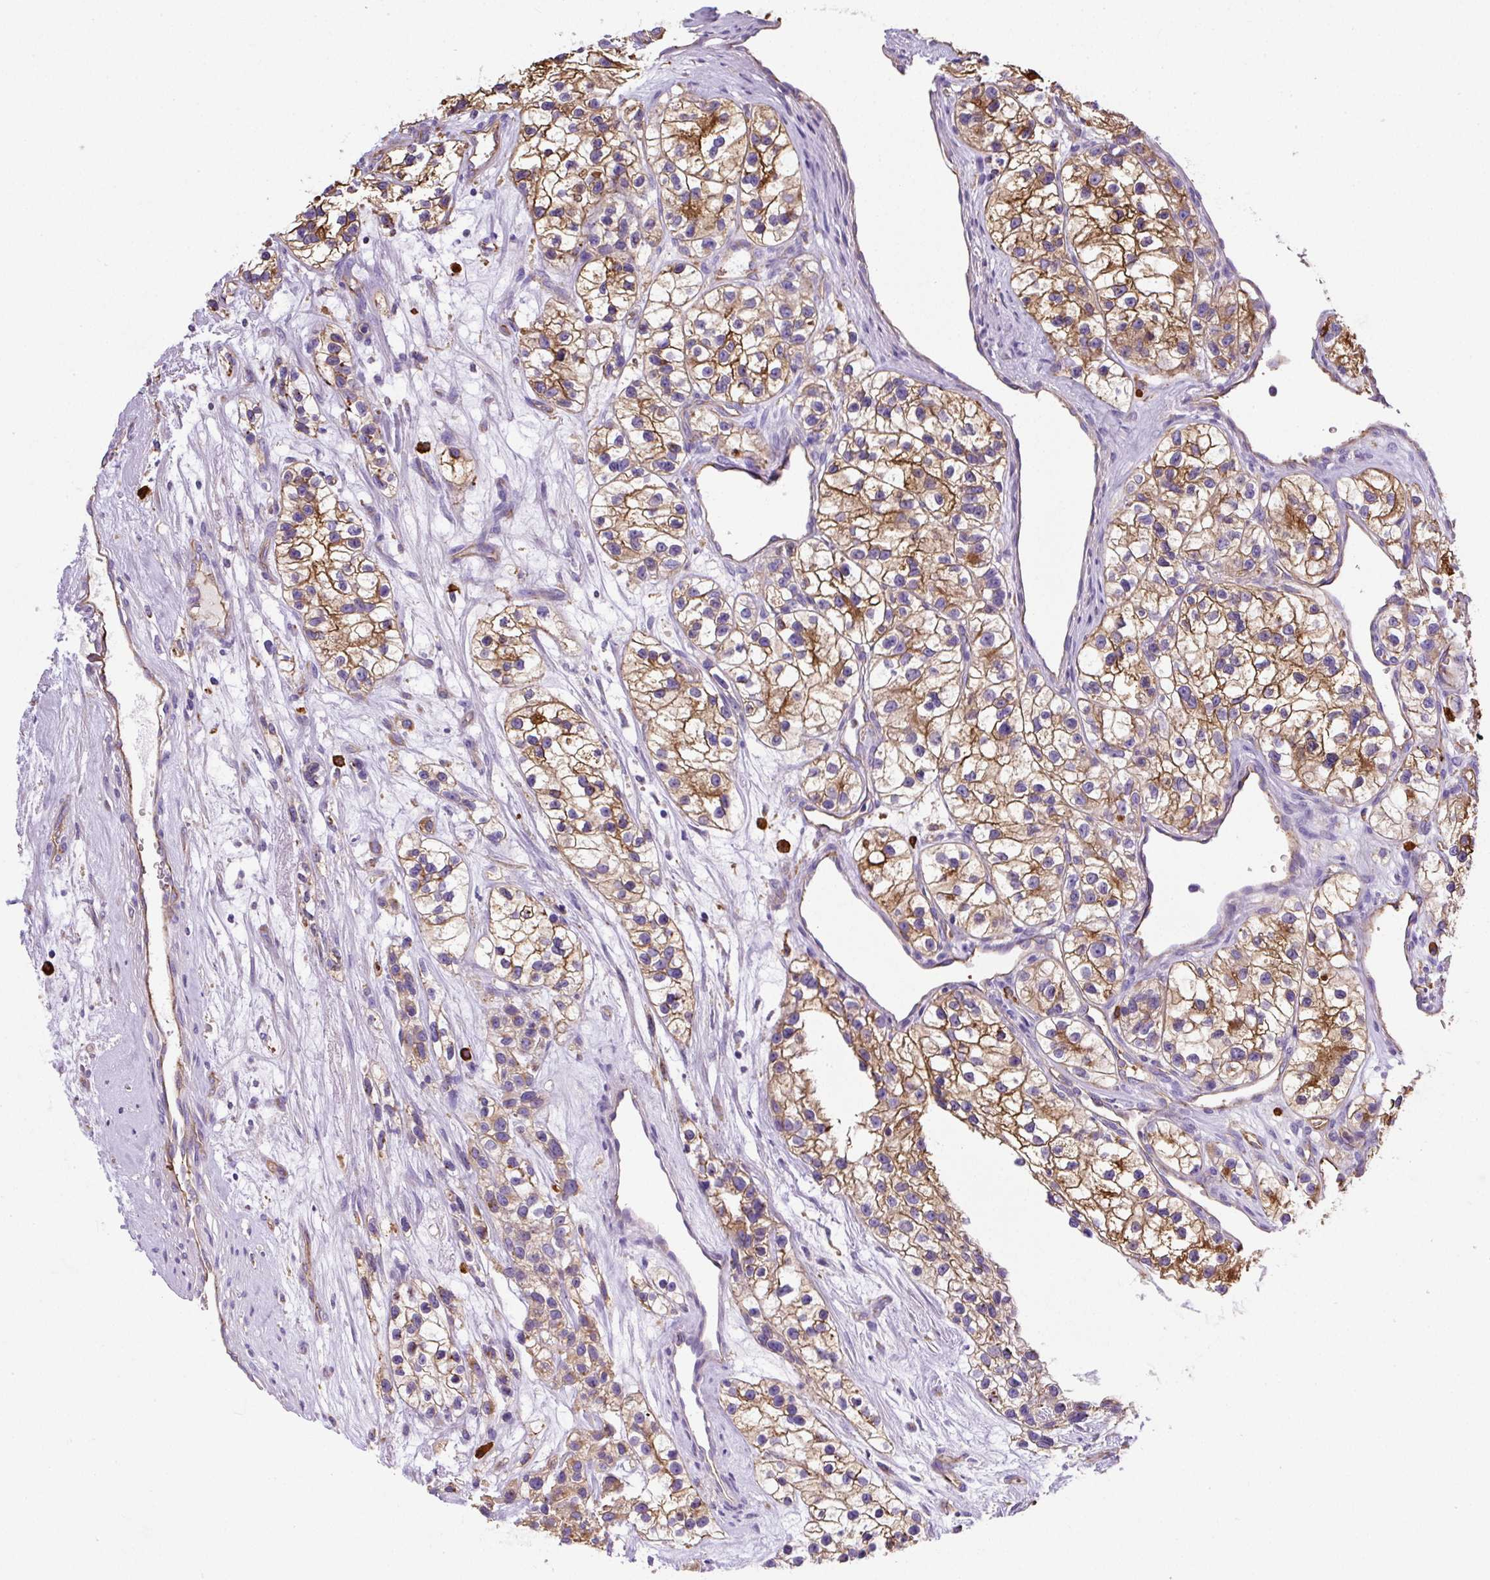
{"staining": {"intensity": "moderate", "quantity": "25%-75%", "location": "cytoplasmic/membranous"}, "tissue": "renal cancer", "cell_type": "Tumor cells", "image_type": "cancer", "snomed": [{"axis": "morphology", "description": "Adenocarcinoma, NOS"}, {"axis": "topography", "description": "Kidney"}], "caption": "IHC photomicrograph of neoplastic tissue: renal adenocarcinoma stained using immunohistochemistry shows medium levels of moderate protein expression localized specifically in the cytoplasmic/membranous of tumor cells, appearing as a cytoplasmic/membranous brown color.", "gene": "MAGEB5", "patient": {"sex": "female", "age": 57}}